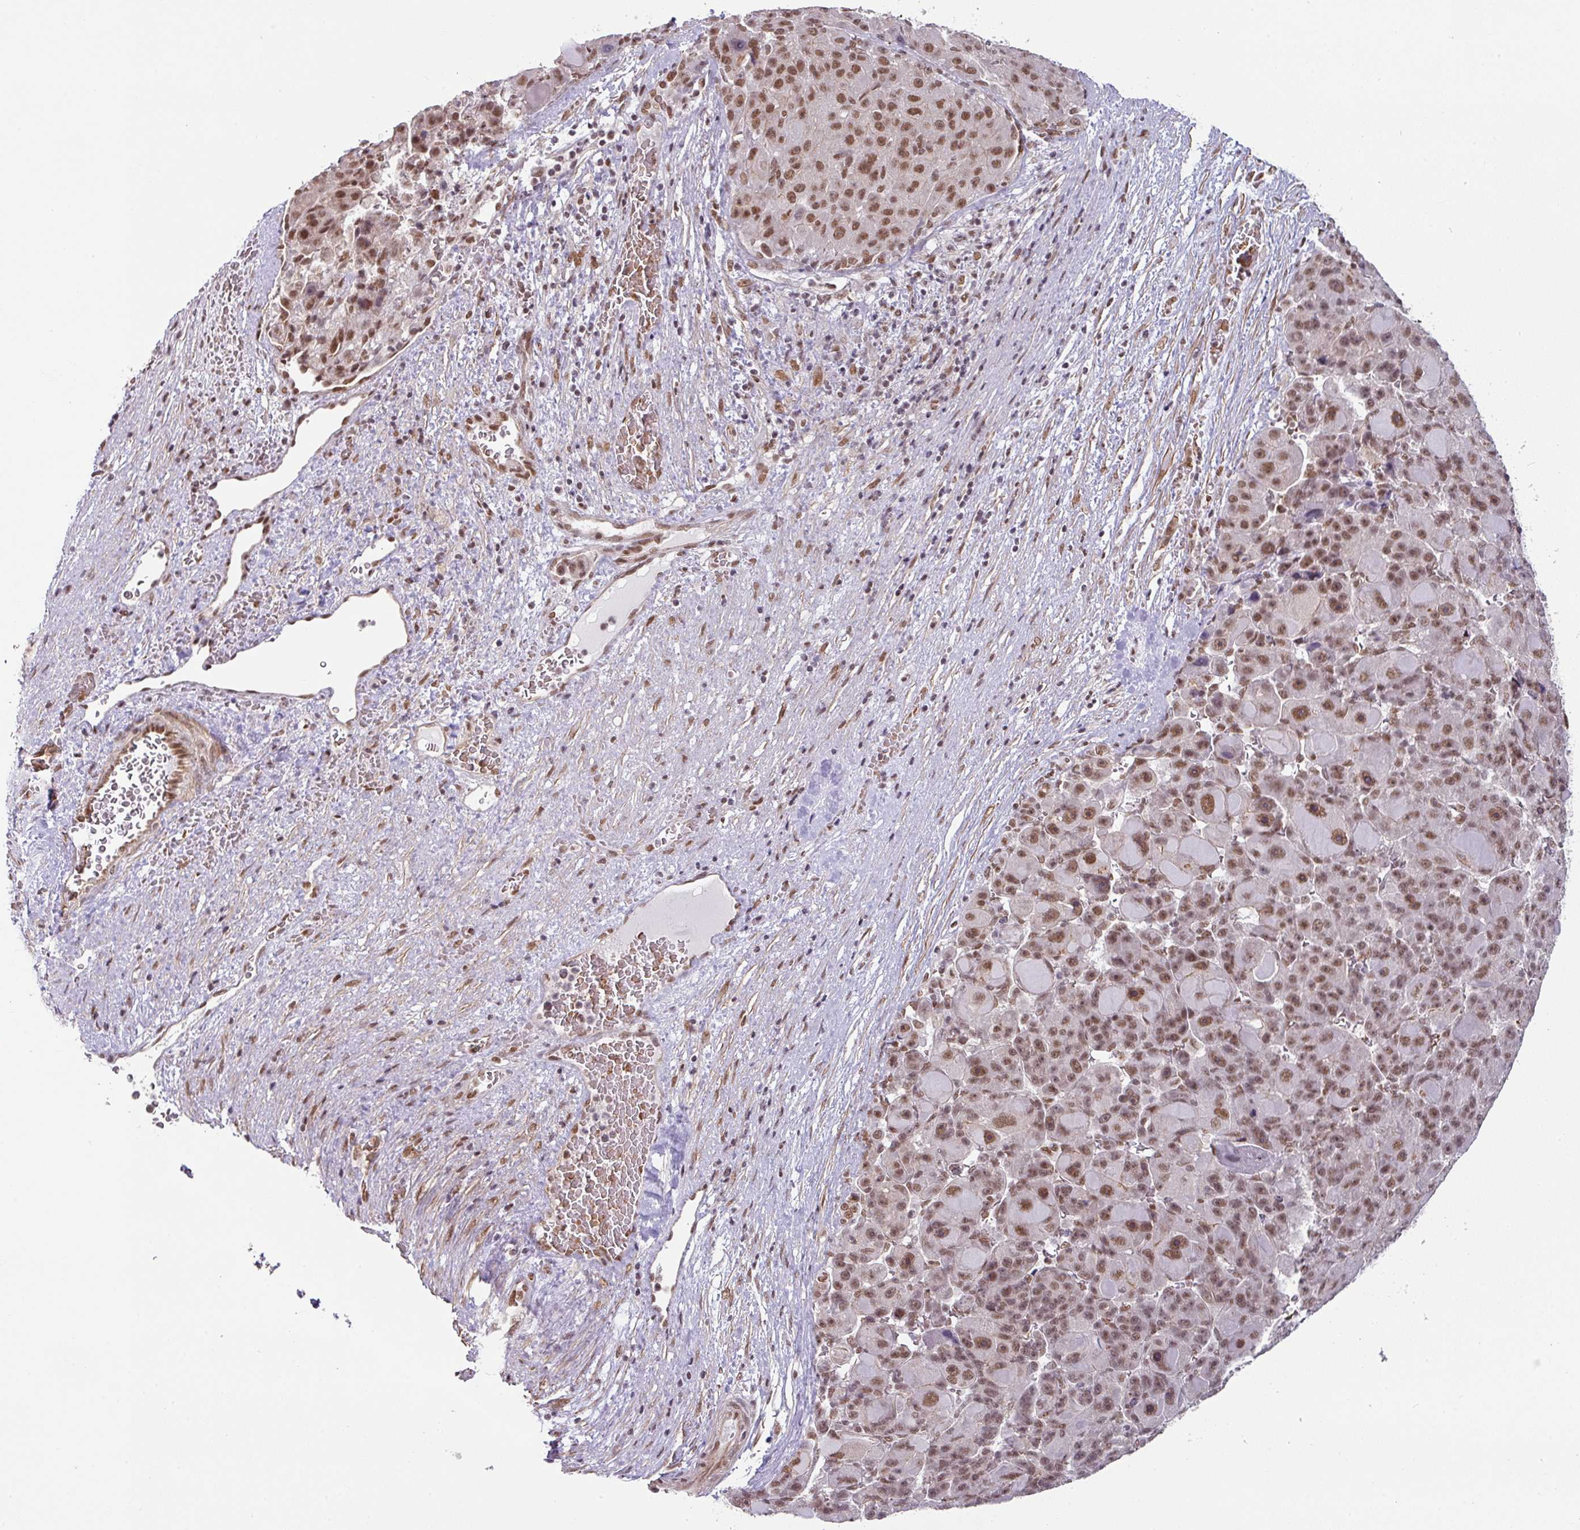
{"staining": {"intensity": "moderate", "quantity": ">75%", "location": "nuclear"}, "tissue": "liver cancer", "cell_type": "Tumor cells", "image_type": "cancer", "snomed": [{"axis": "morphology", "description": "Carcinoma, Hepatocellular, NOS"}, {"axis": "topography", "description": "Liver"}], "caption": "Immunohistochemistry (IHC) (DAB) staining of hepatocellular carcinoma (liver) shows moderate nuclear protein positivity in approximately >75% of tumor cells.", "gene": "NCOA5", "patient": {"sex": "male", "age": 76}}